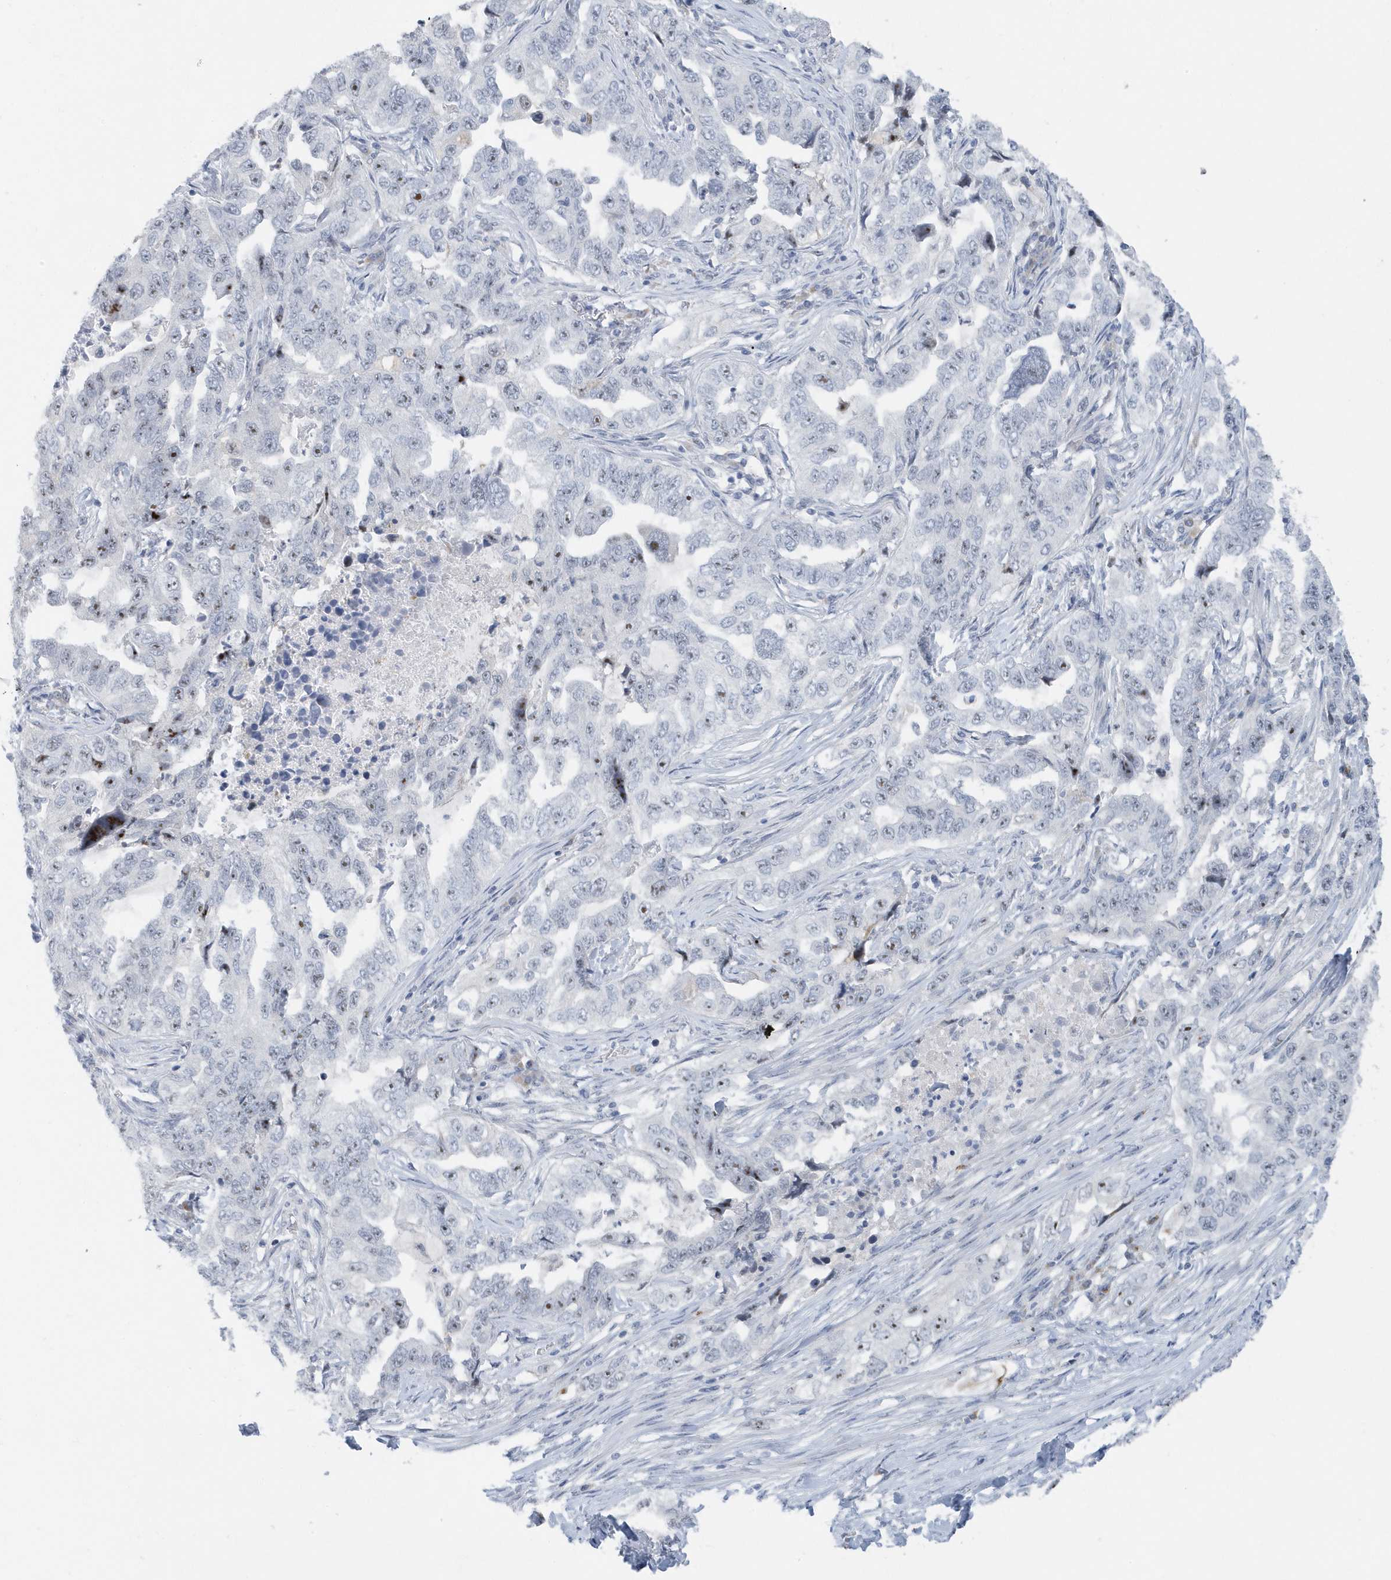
{"staining": {"intensity": "moderate", "quantity": "<25%", "location": "nuclear"}, "tissue": "lung cancer", "cell_type": "Tumor cells", "image_type": "cancer", "snomed": [{"axis": "morphology", "description": "Adenocarcinoma, NOS"}, {"axis": "topography", "description": "Lung"}], "caption": "A photomicrograph of human adenocarcinoma (lung) stained for a protein shows moderate nuclear brown staining in tumor cells. The staining was performed using DAB to visualize the protein expression in brown, while the nuclei were stained in blue with hematoxylin (Magnification: 20x).", "gene": "RPF2", "patient": {"sex": "female", "age": 51}}